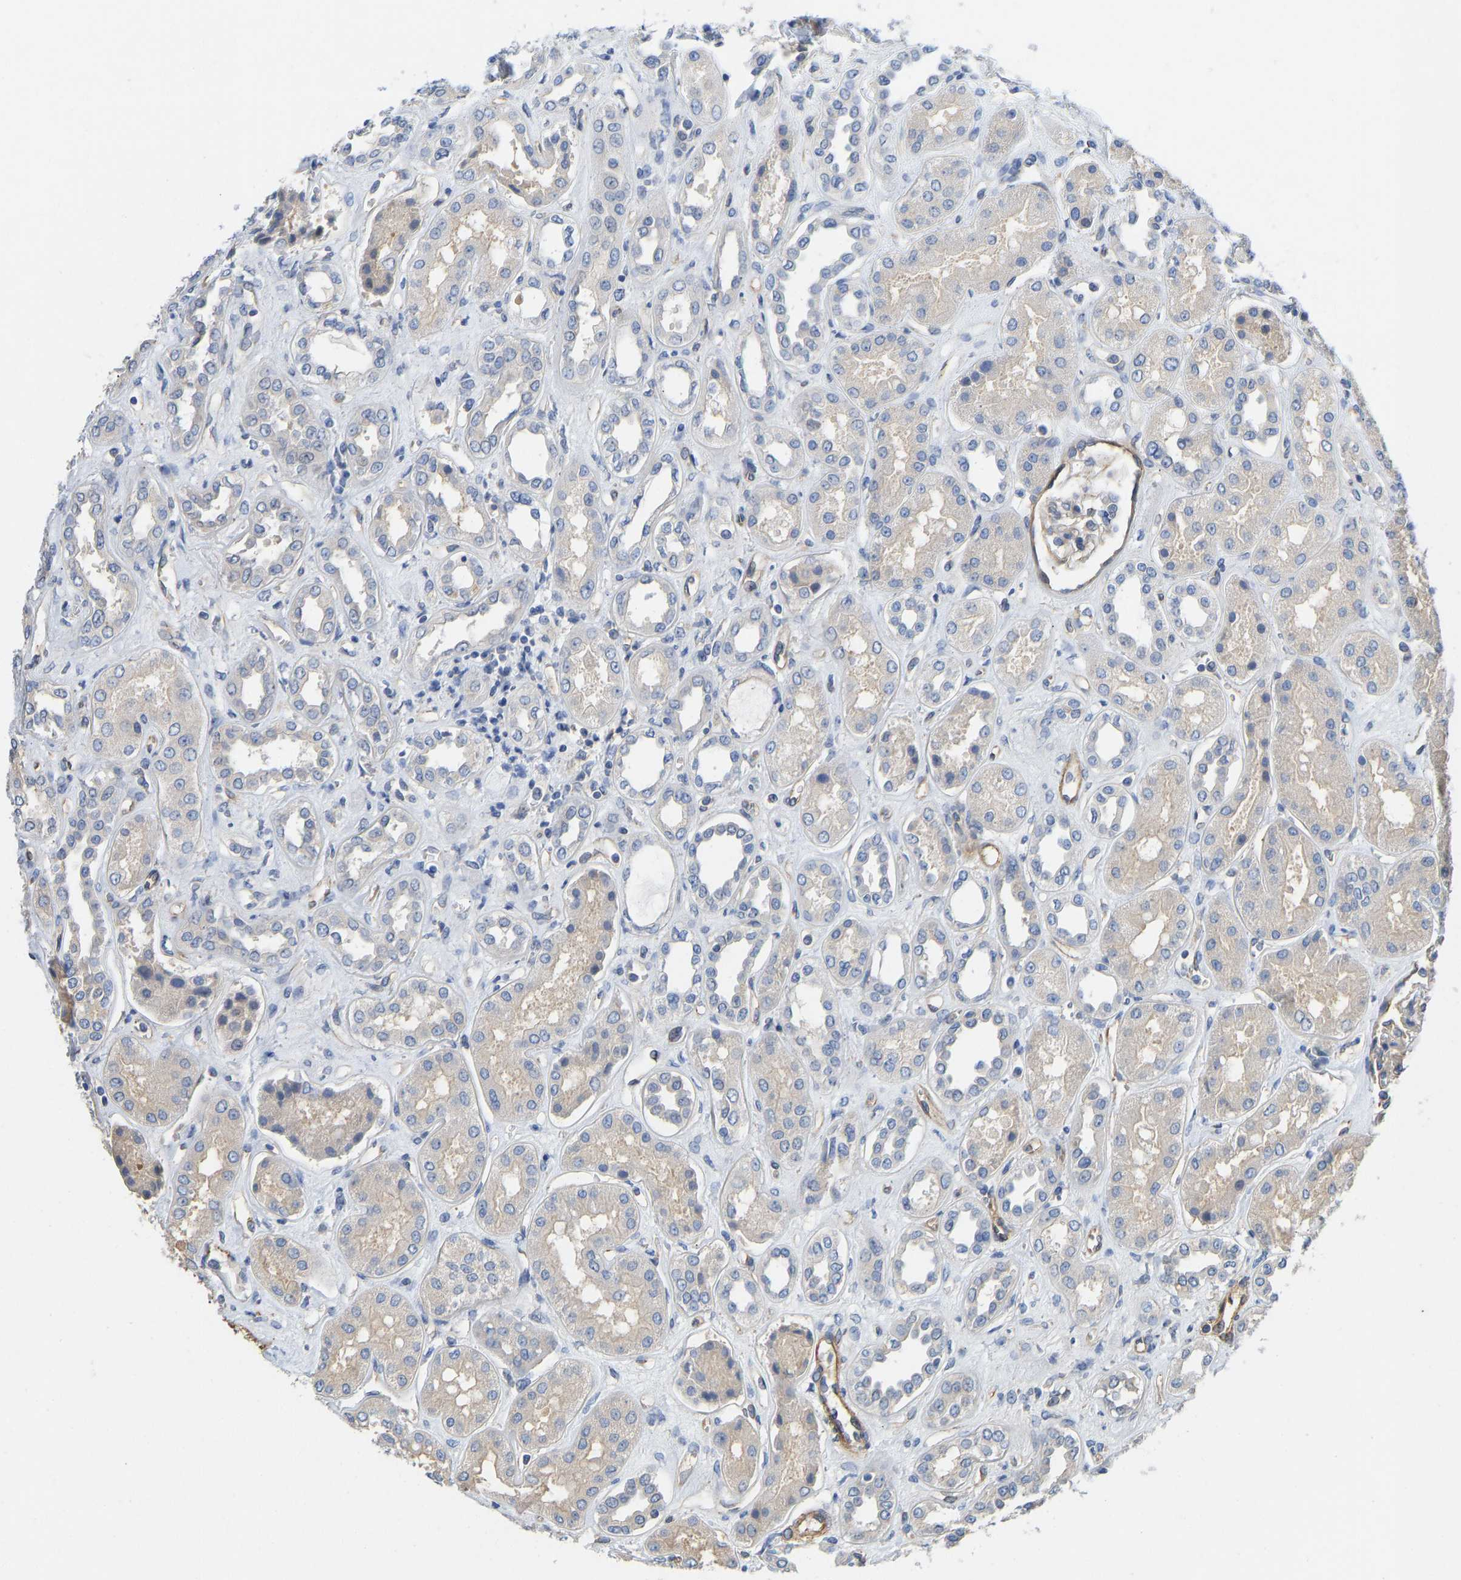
{"staining": {"intensity": "moderate", "quantity": "<25%", "location": "cytoplasmic/membranous"}, "tissue": "kidney", "cell_type": "Cells in glomeruli", "image_type": "normal", "snomed": [{"axis": "morphology", "description": "Normal tissue, NOS"}, {"axis": "topography", "description": "Kidney"}], "caption": "A brown stain labels moderate cytoplasmic/membranous positivity of a protein in cells in glomeruli of normal kidney.", "gene": "ELMO2", "patient": {"sex": "male", "age": 59}}